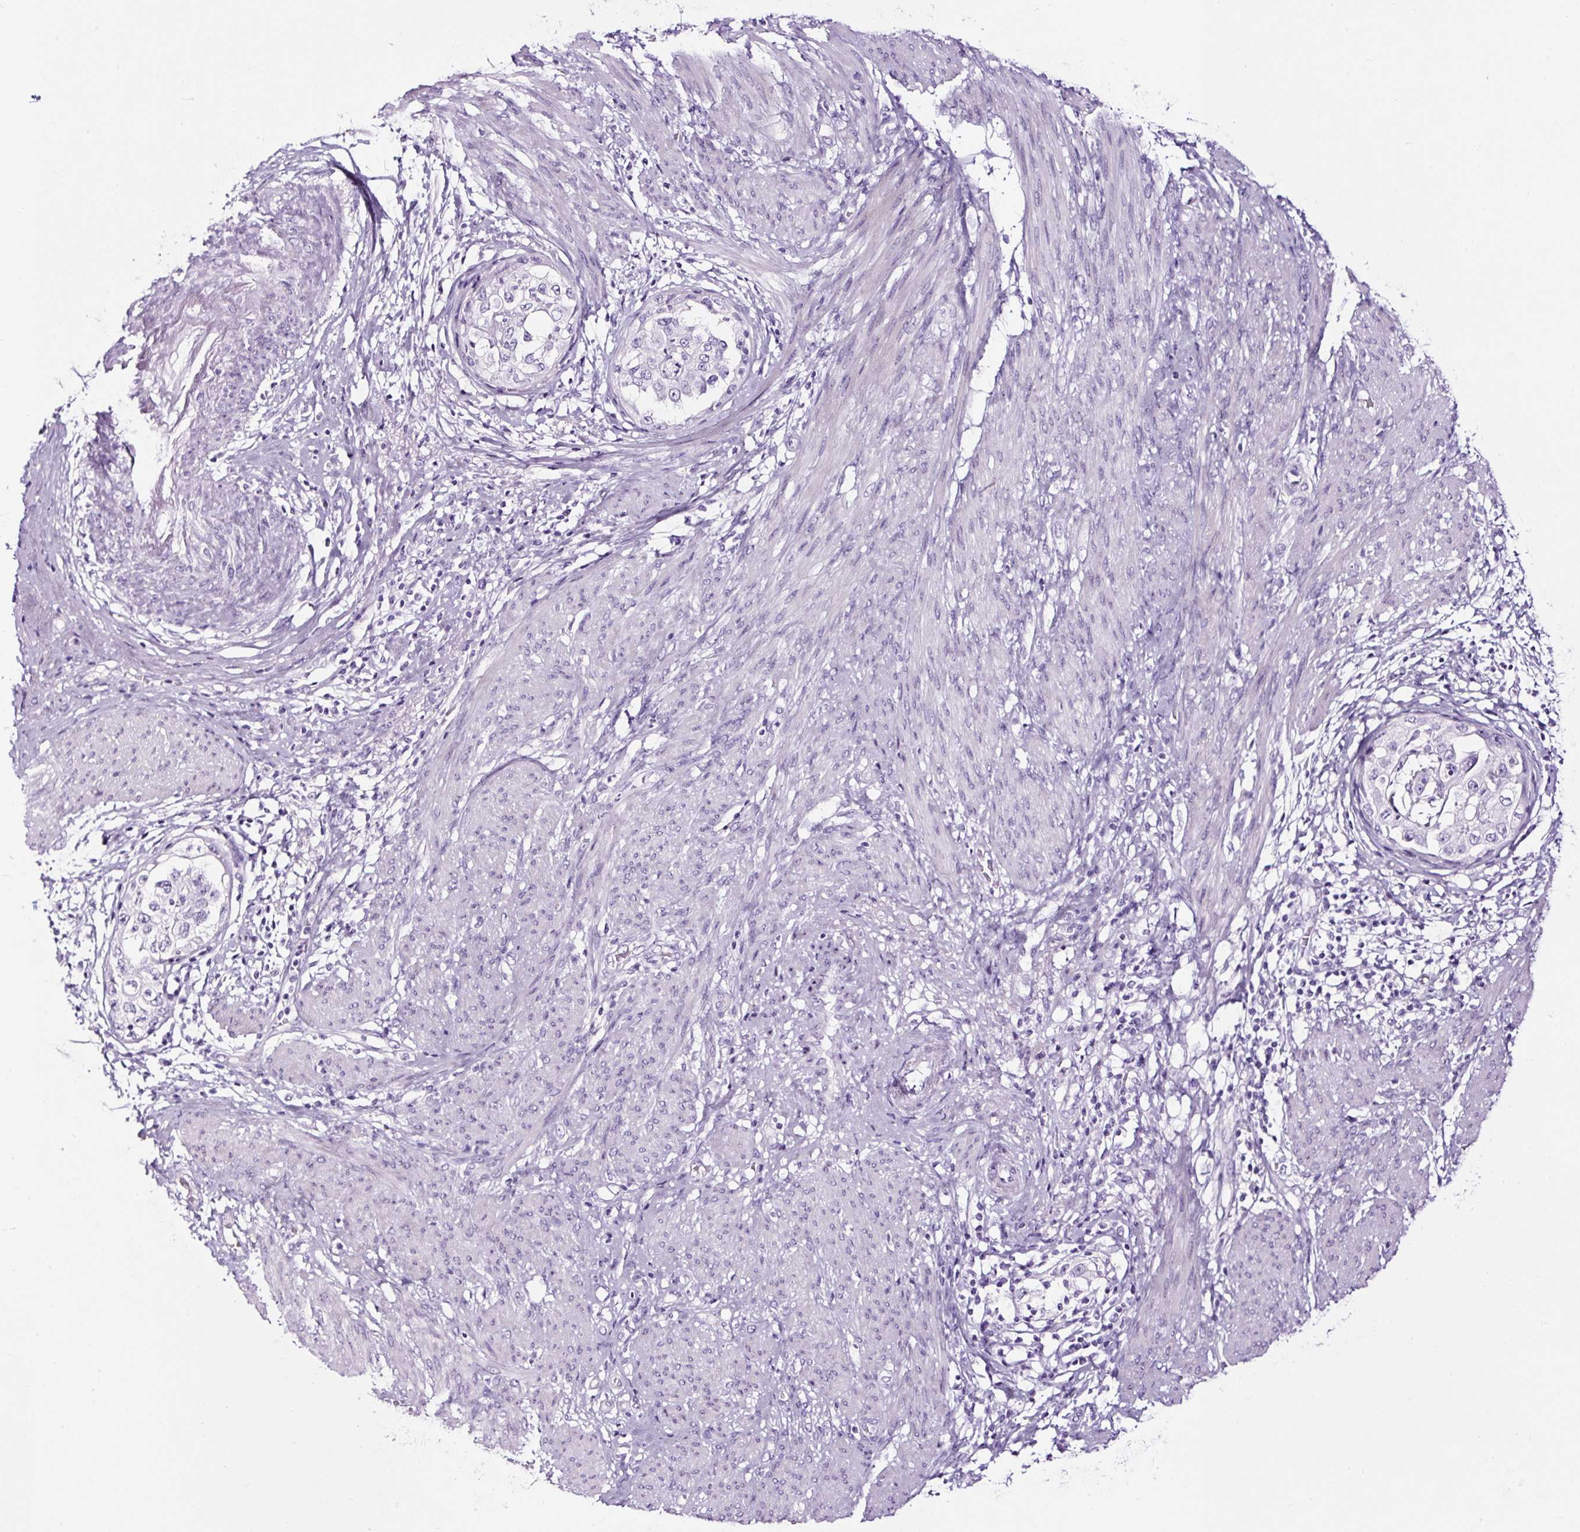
{"staining": {"intensity": "negative", "quantity": "none", "location": "none"}, "tissue": "endometrial cancer", "cell_type": "Tumor cells", "image_type": "cancer", "snomed": [{"axis": "morphology", "description": "Adenocarcinoma, NOS"}, {"axis": "topography", "description": "Endometrium"}], "caption": "Tumor cells show no significant protein expression in endometrial cancer.", "gene": "NPHS2", "patient": {"sex": "female", "age": 85}}